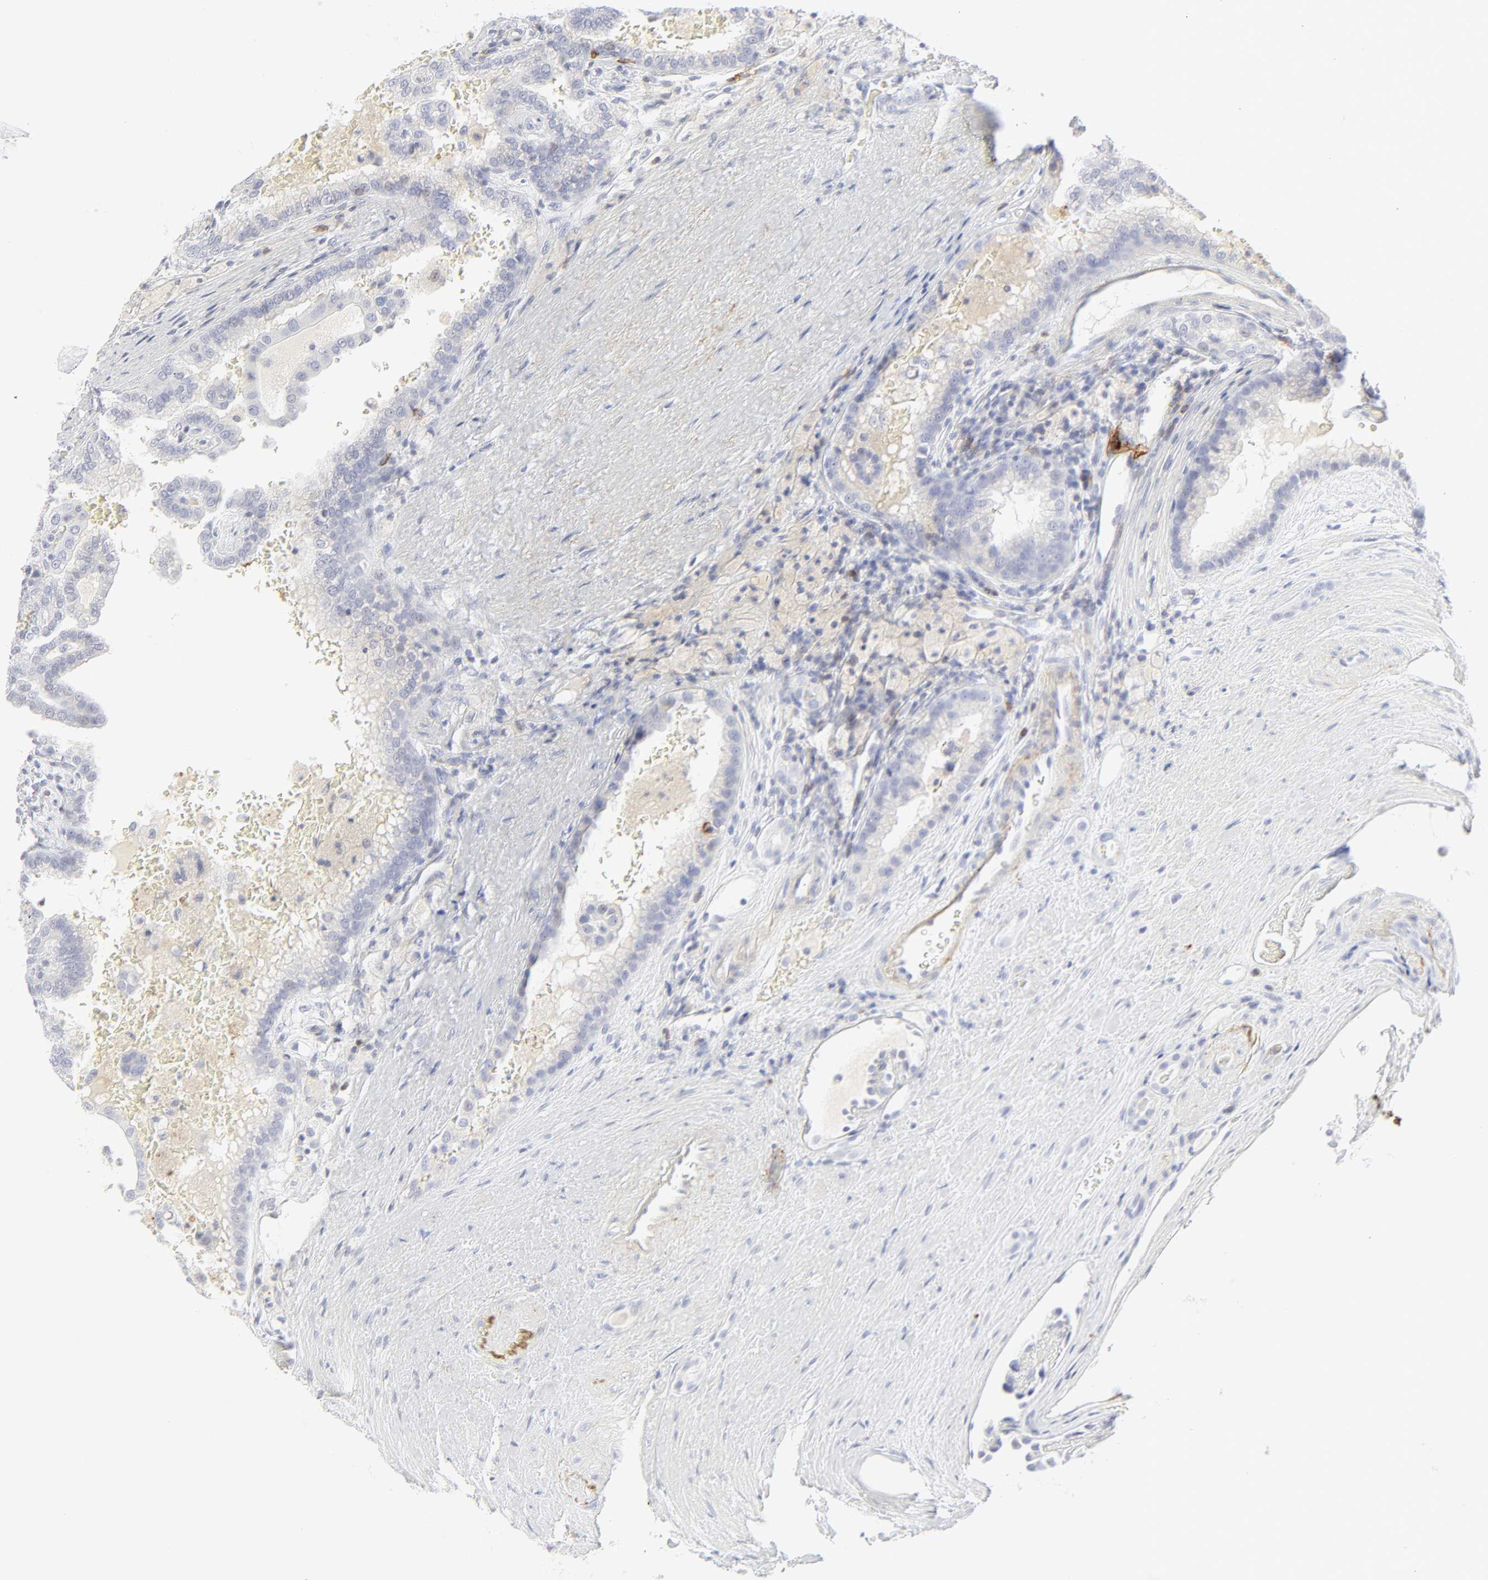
{"staining": {"intensity": "negative", "quantity": "none", "location": "none"}, "tissue": "renal cancer", "cell_type": "Tumor cells", "image_type": "cancer", "snomed": [{"axis": "morphology", "description": "Adenocarcinoma, NOS"}, {"axis": "topography", "description": "Kidney"}], "caption": "This is an immunohistochemistry (IHC) image of renal cancer. There is no staining in tumor cells.", "gene": "CCR7", "patient": {"sex": "male", "age": 61}}